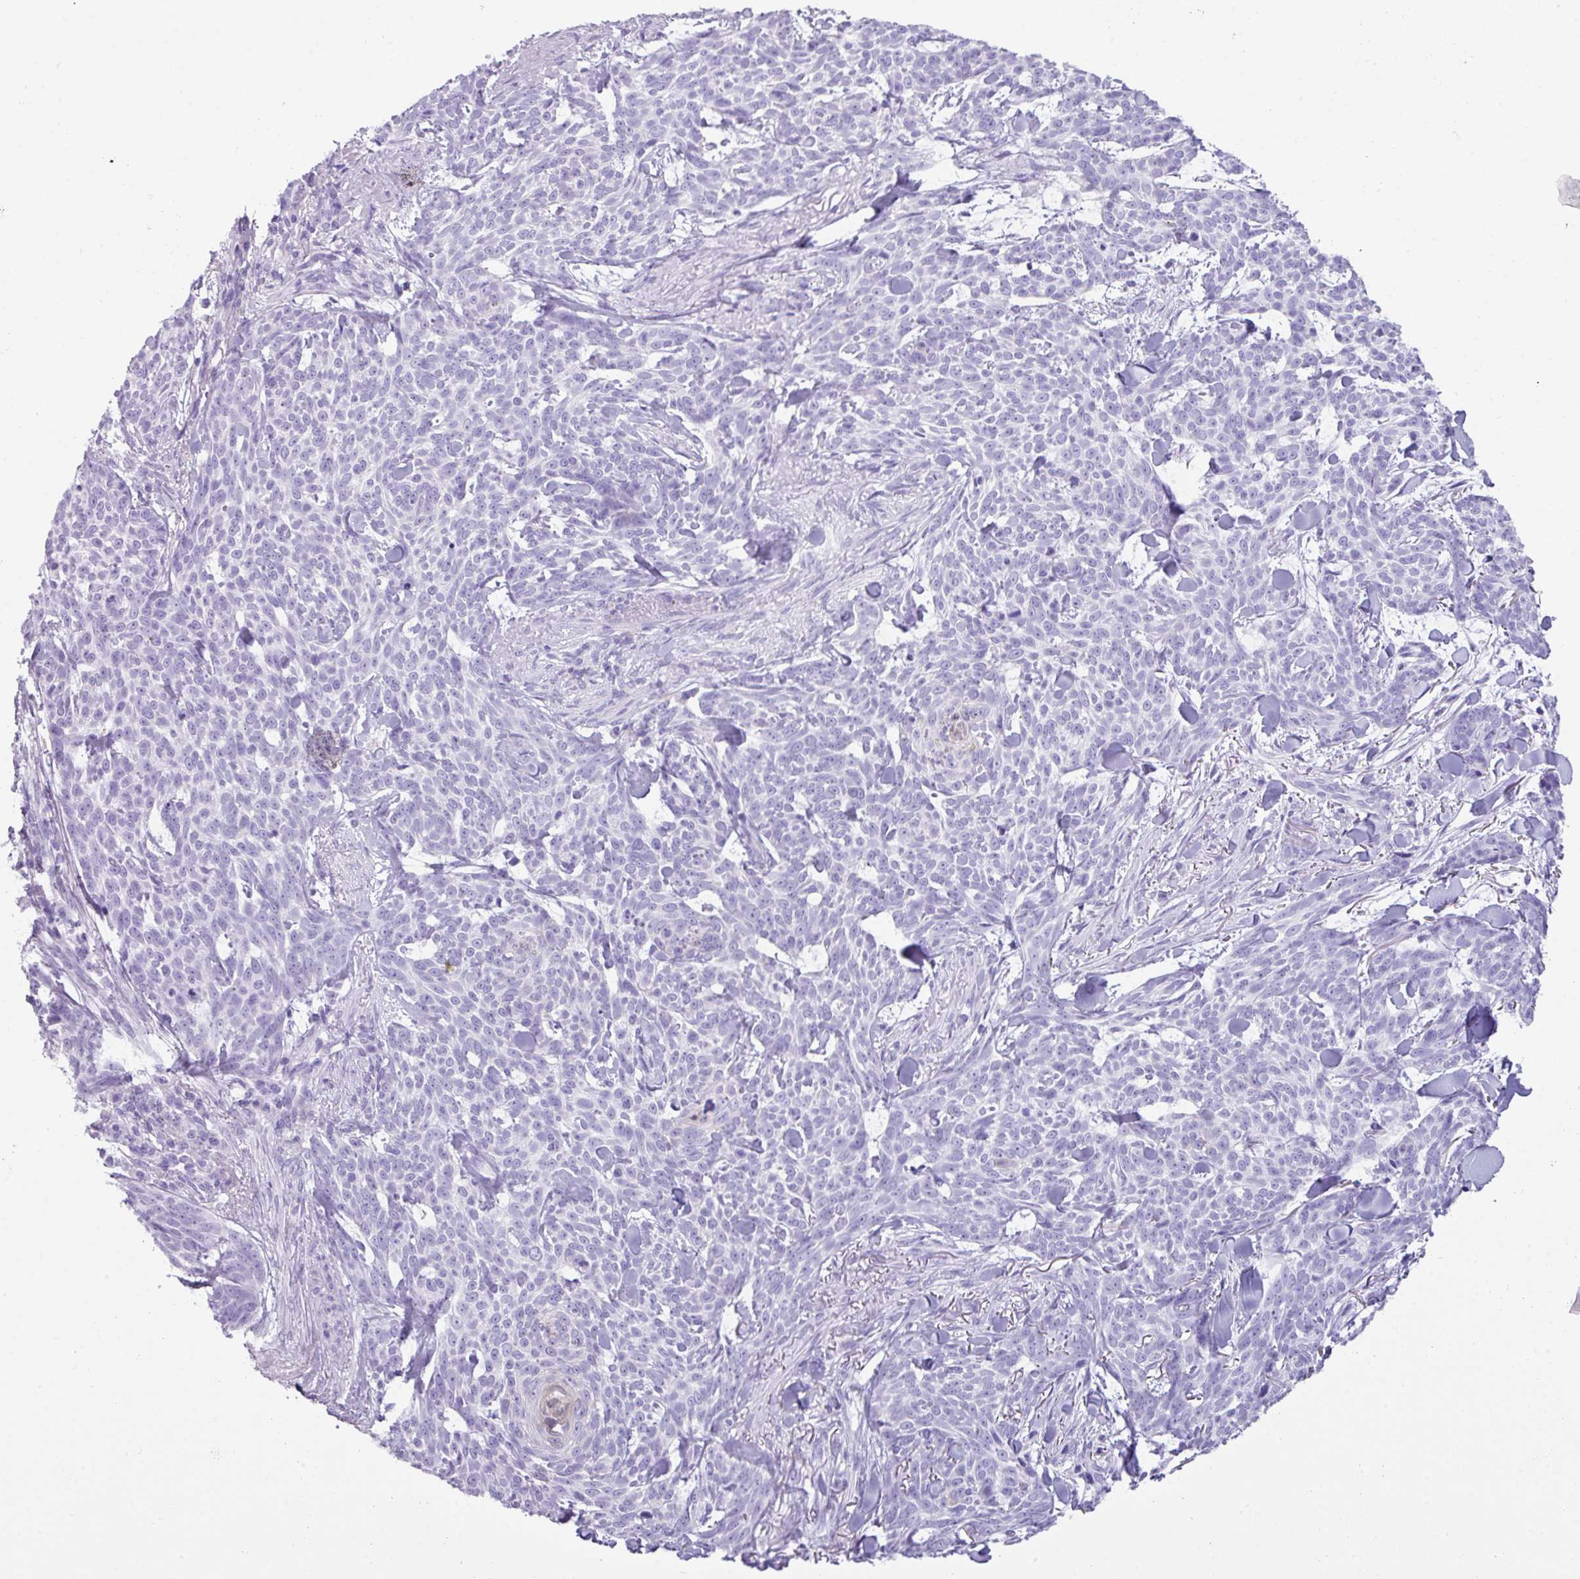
{"staining": {"intensity": "negative", "quantity": "none", "location": "none"}, "tissue": "skin cancer", "cell_type": "Tumor cells", "image_type": "cancer", "snomed": [{"axis": "morphology", "description": "Basal cell carcinoma"}, {"axis": "topography", "description": "Skin"}], "caption": "DAB immunohistochemical staining of human skin basal cell carcinoma demonstrates no significant expression in tumor cells.", "gene": "NCCRP1", "patient": {"sex": "female", "age": 93}}